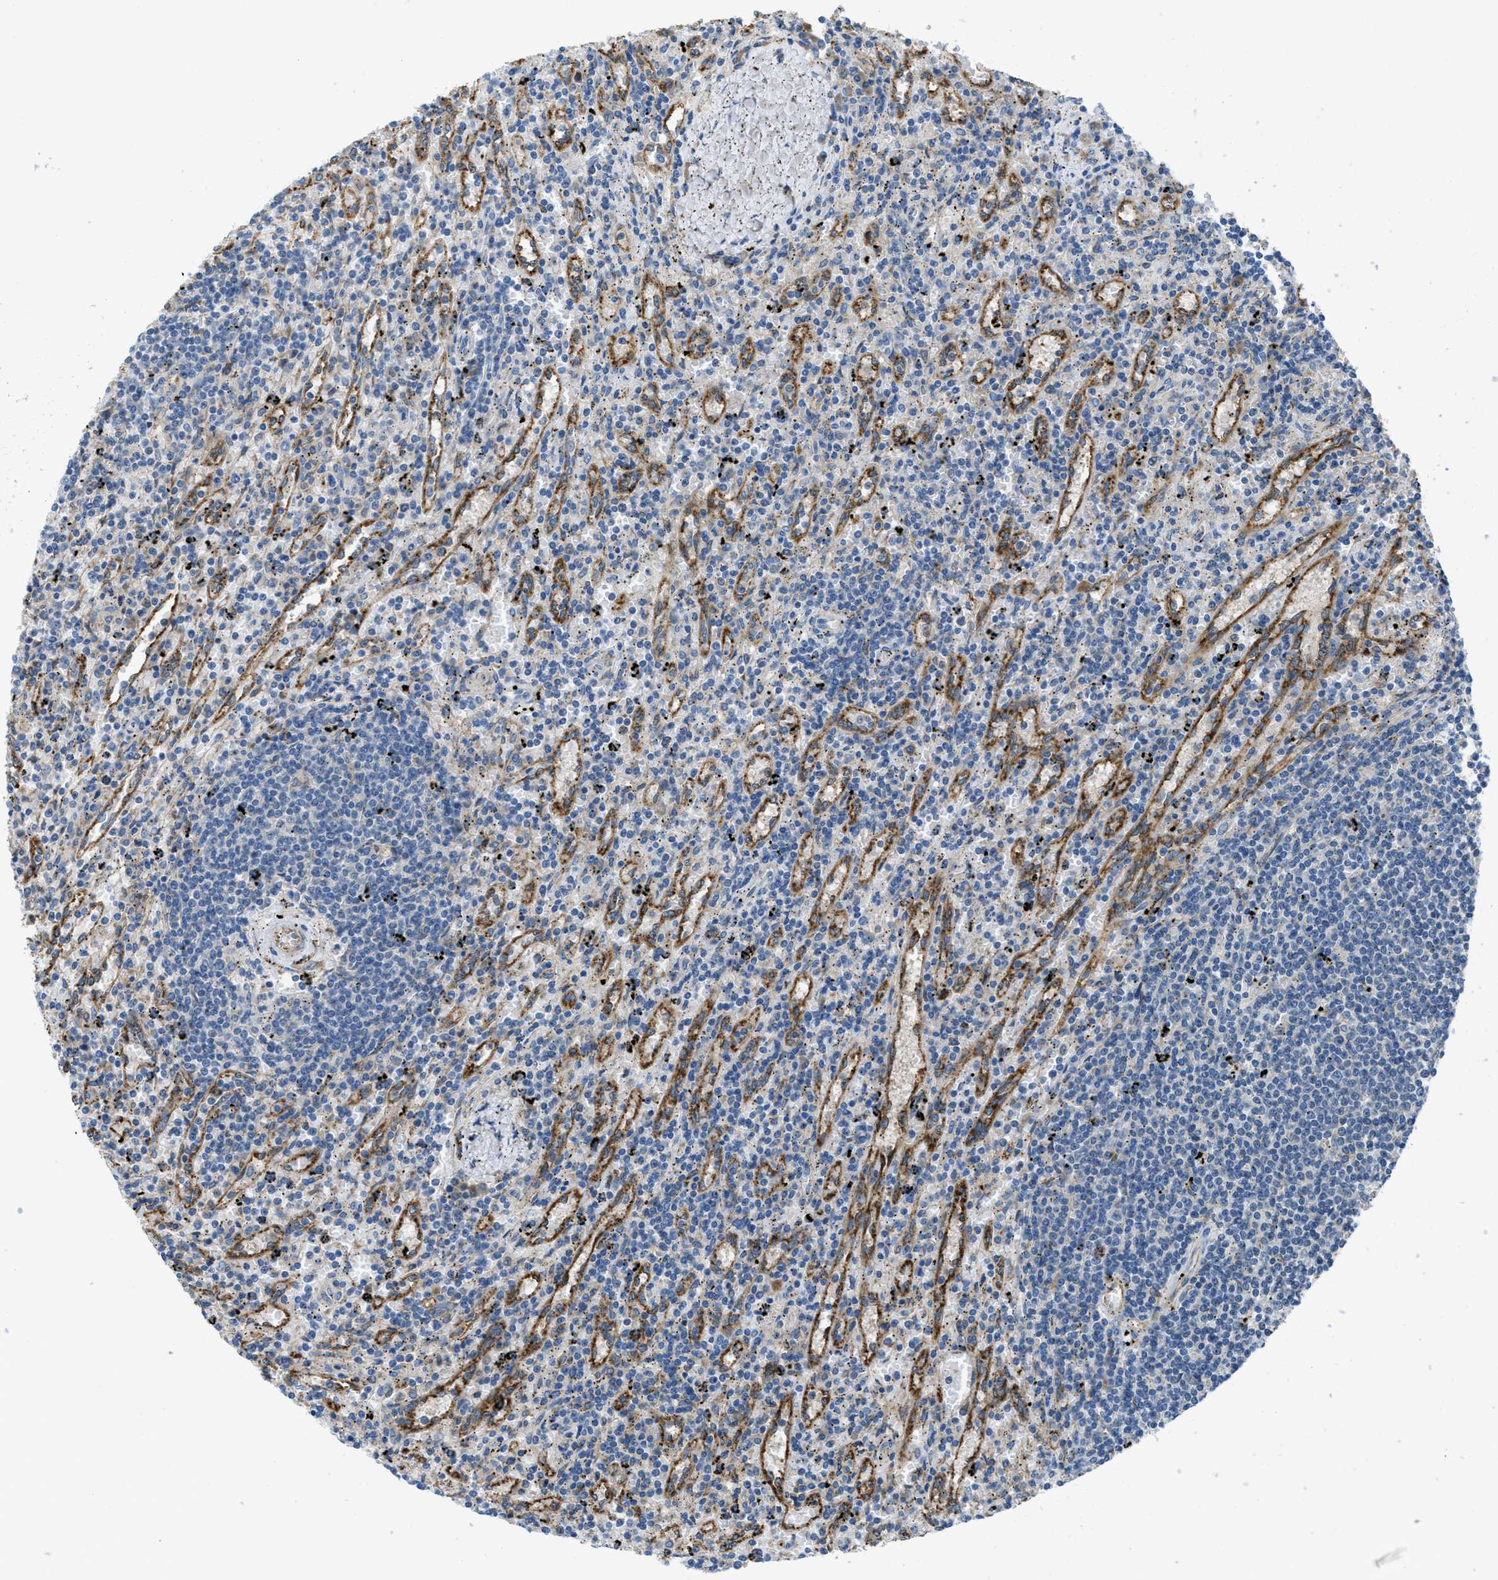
{"staining": {"intensity": "negative", "quantity": "none", "location": "none"}, "tissue": "lymphoma", "cell_type": "Tumor cells", "image_type": "cancer", "snomed": [{"axis": "morphology", "description": "Malignant lymphoma, non-Hodgkin's type, Low grade"}, {"axis": "topography", "description": "Spleen"}], "caption": "Tumor cells show no significant staining in low-grade malignant lymphoma, non-Hodgkin's type. (IHC, brightfield microscopy, high magnification).", "gene": "MAP3K20", "patient": {"sex": "male", "age": 76}}